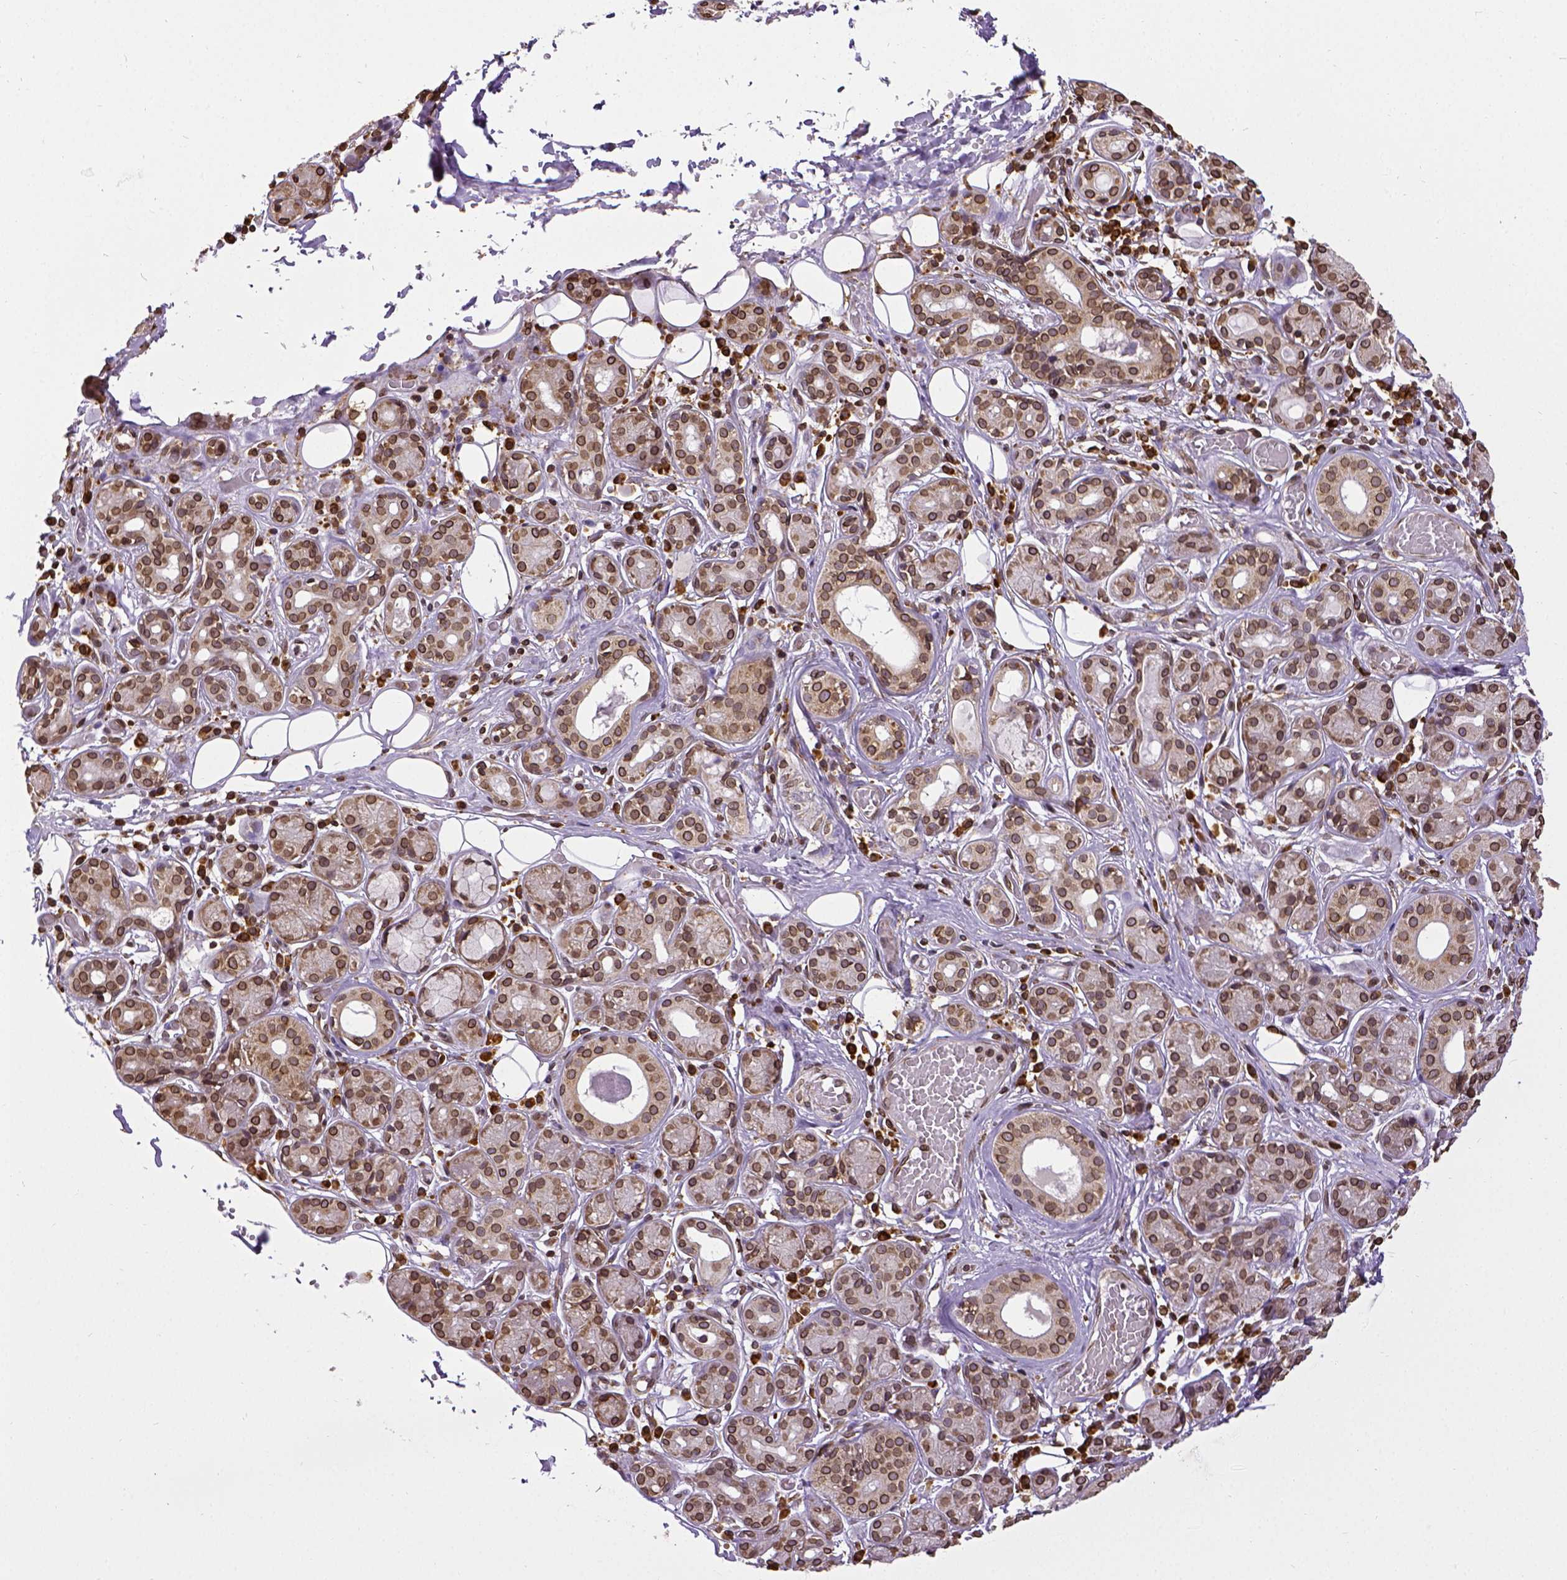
{"staining": {"intensity": "moderate", "quantity": ">75%", "location": "cytoplasmic/membranous,nuclear"}, "tissue": "salivary gland", "cell_type": "Glandular cells", "image_type": "normal", "snomed": [{"axis": "morphology", "description": "Normal tissue, NOS"}, {"axis": "topography", "description": "Salivary gland"}, {"axis": "topography", "description": "Peripheral nerve tissue"}], "caption": "The micrograph demonstrates staining of normal salivary gland, revealing moderate cytoplasmic/membranous,nuclear protein positivity (brown color) within glandular cells. (IHC, brightfield microscopy, high magnification).", "gene": "MTDH", "patient": {"sex": "male", "age": 71}}